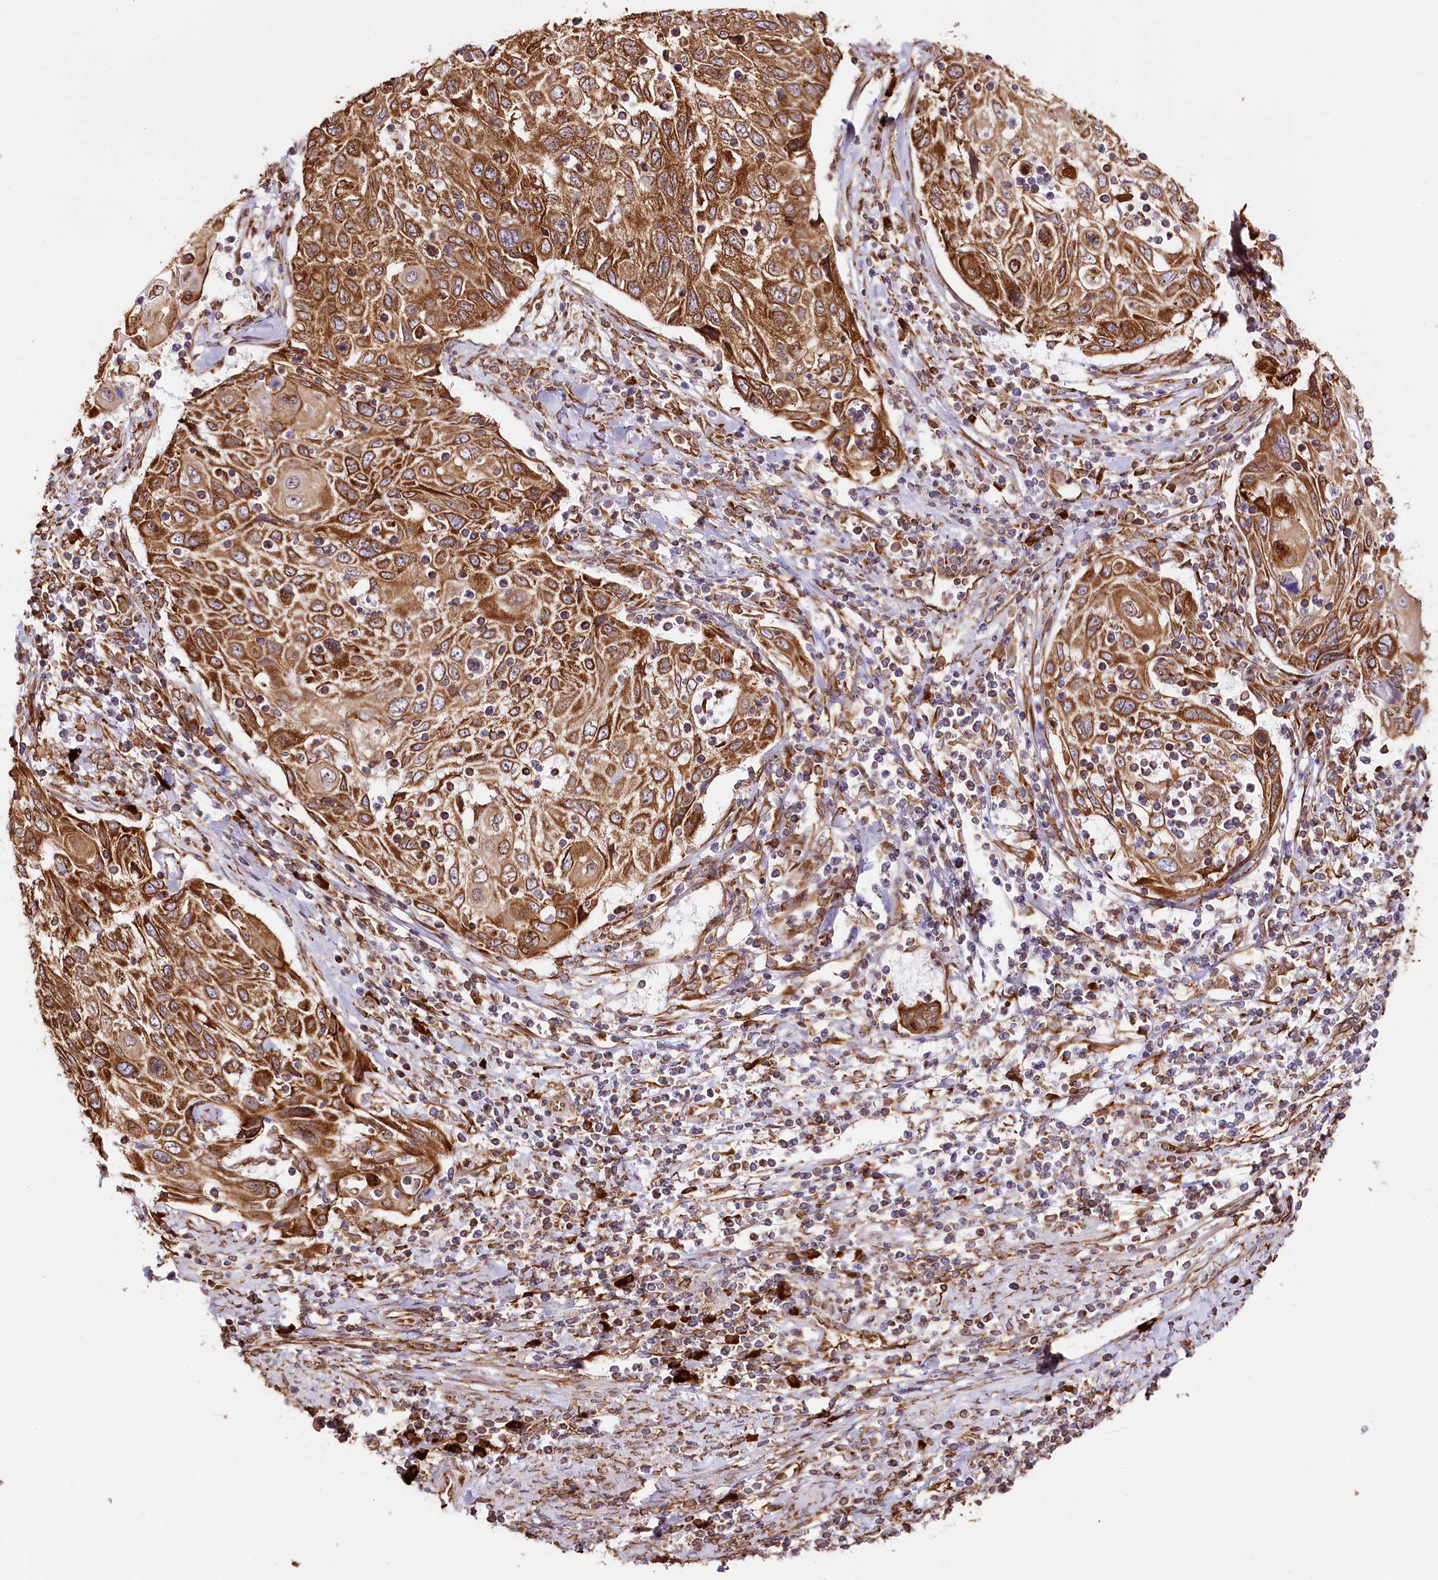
{"staining": {"intensity": "strong", "quantity": ">75%", "location": "cytoplasmic/membranous"}, "tissue": "cervical cancer", "cell_type": "Tumor cells", "image_type": "cancer", "snomed": [{"axis": "morphology", "description": "Squamous cell carcinoma, NOS"}, {"axis": "topography", "description": "Cervix"}], "caption": "The image demonstrates a brown stain indicating the presence of a protein in the cytoplasmic/membranous of tumor cells in squamous cell carcinoma (cervical). (brown staining indicates protein expression, while blue staining denotes nuclei).", "gene": "CNPY2", "patient": {"sex": "female", "age": 70}}